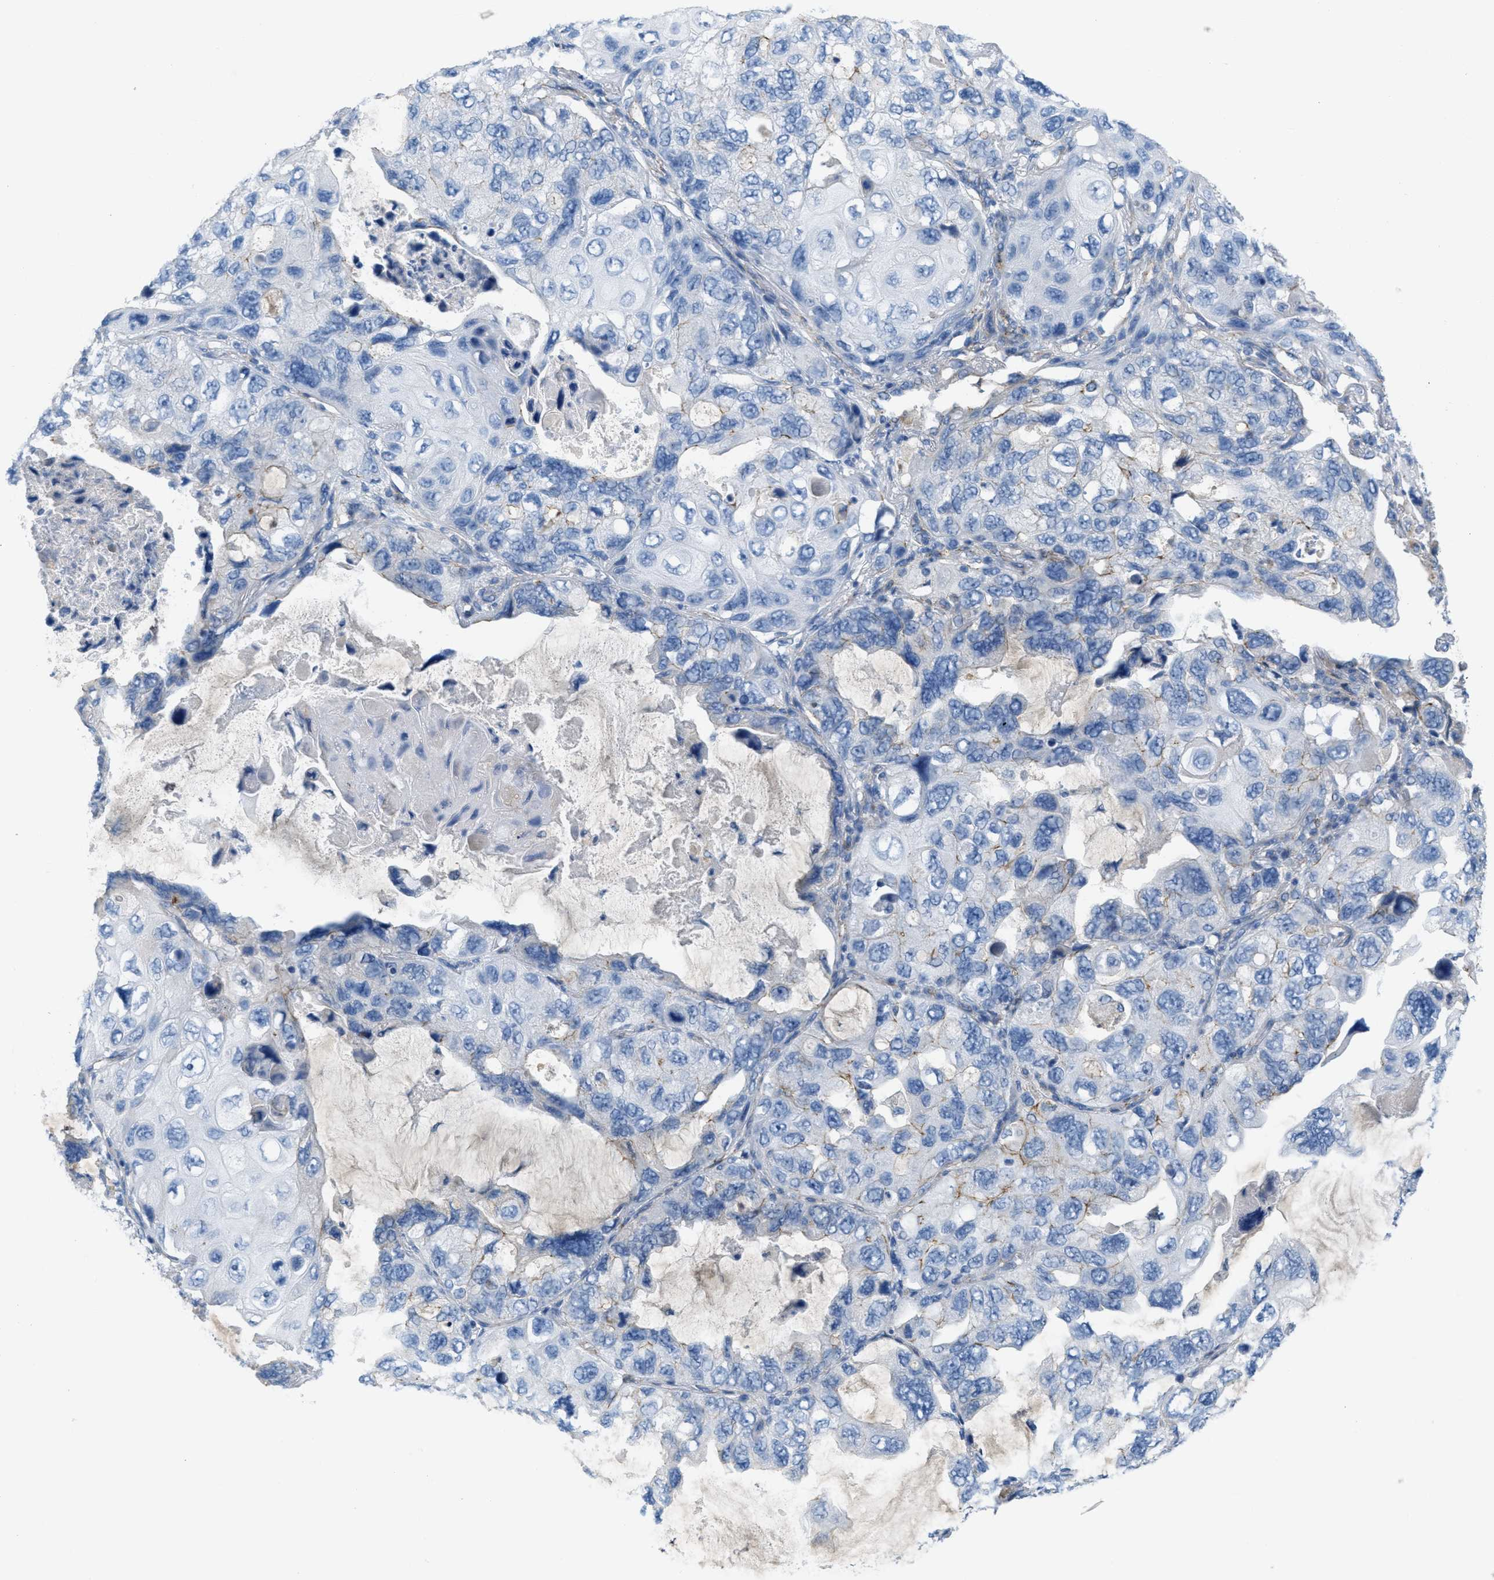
{"staining": {"intensity": "weak", "quantity": "<25%", "location": "cytoplasmic/membranous"}, "tissue": "lung cancer", "cell_type": "Tumor cells", "image_type": "cancer", "snomed": [{"axis": "morphology", "description": "Squamous cell carcinoma, NOS"}, {"axis": "topography", "description": "Lung"}], "caption": "Image shows no significant protein positivity in tumor cells of lung cancer.", "gene": "CRB3", "patient": {"sex": "female", "age": 73}}